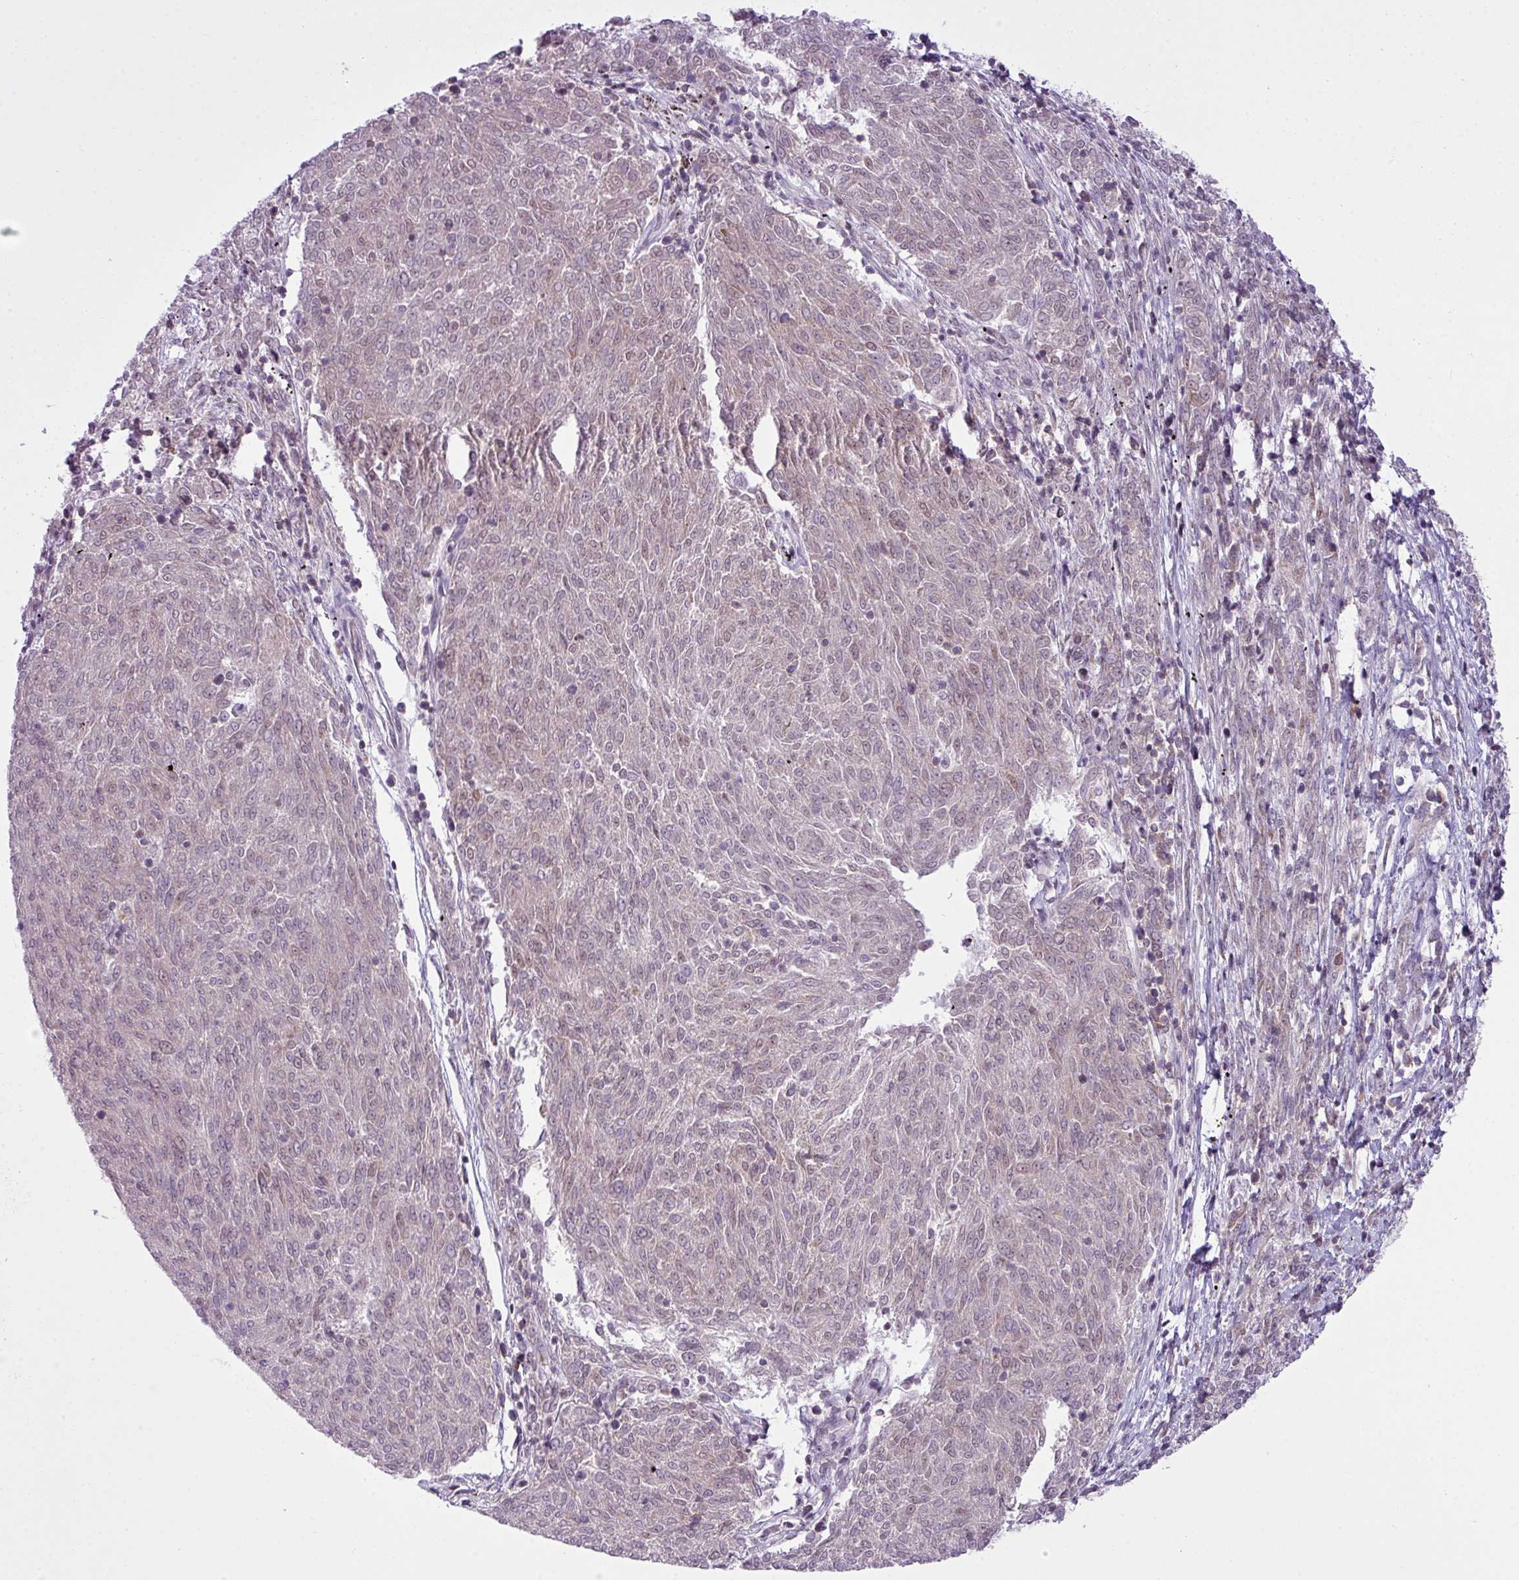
{"staining": {"intensity": "negative", "quantity": "none", "location": "none"}, "tissue": "melanoma", "cell_type": "Tumor cells", "image_type": "cancer", "snomed": [{"axis": "morphology", "description": "Malignant melanoma, NOS"}, {"axis": "topography", "description": "Skin"}], "caption": "Tumor cells show no significant positivity in malignant melanoma. The staining was performed using DAB to visualize the protein expression in brown, while the nuclei were stained in blue with hematoxylin (Magnification: 20x).", "gene": "ARL6IP4", "patient": {"sex": "female", "age": 72}}